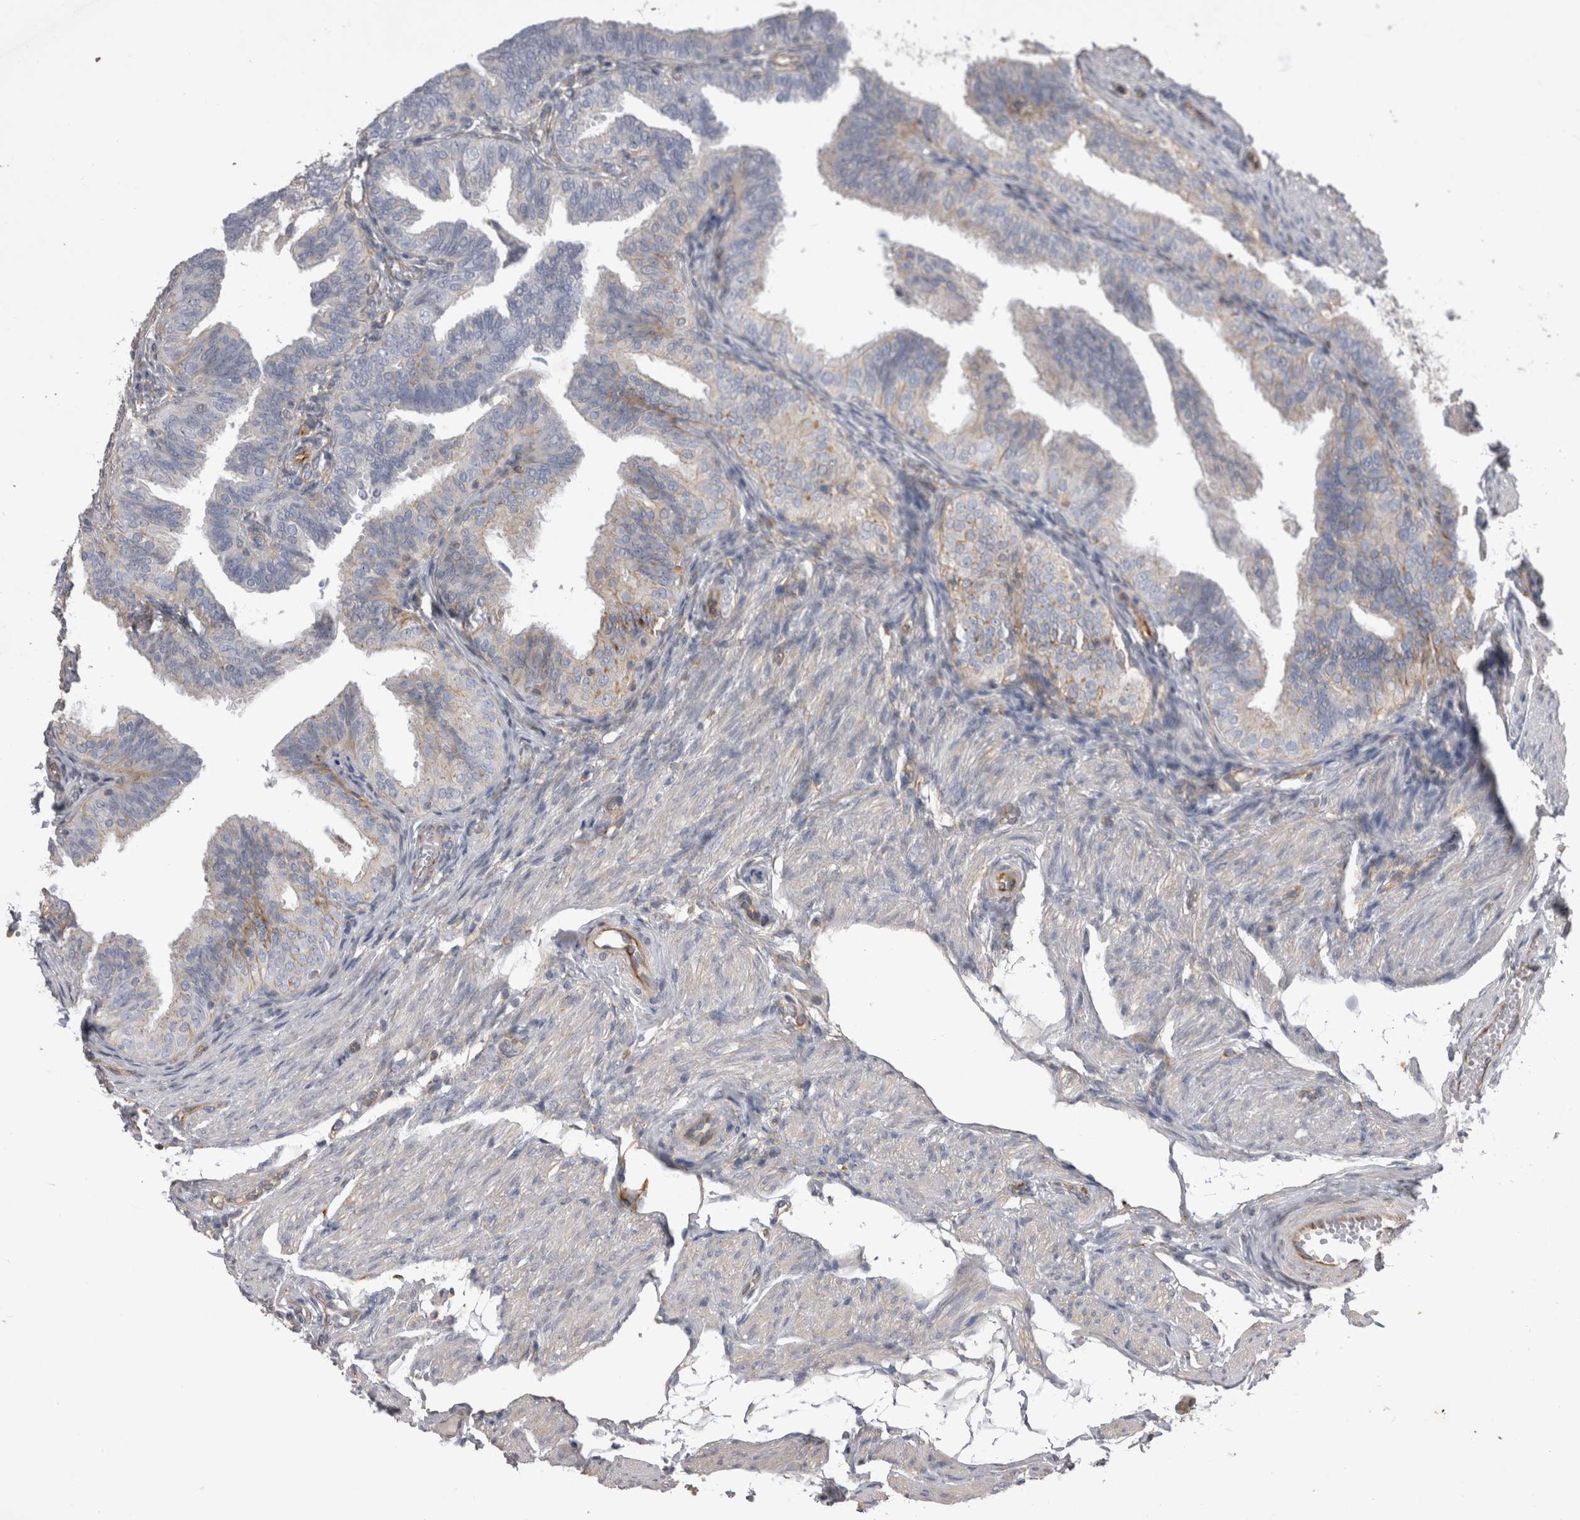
{"staining": {"intensity": "weak", "quantity": "<25%", "location": "cytoplasmic/membranous"}, "tissue": "fallopian tube", "cell_type": "Glandular cells", "image_type": "normal", "snomed": [{"axis": "morphology", "description": "Normal tissue, NOS"}, {"axis": "topography", "description": "Fallopian tube"}], "caption": "Glandular cells show no significant protein positivity in benign fallopian tube. The staining is performed using DAB brown chromogen with nuclei counter-stained in using hematoxylin.", "gene": "STRADB", "patient": {"sex": "female", "age": 35}}